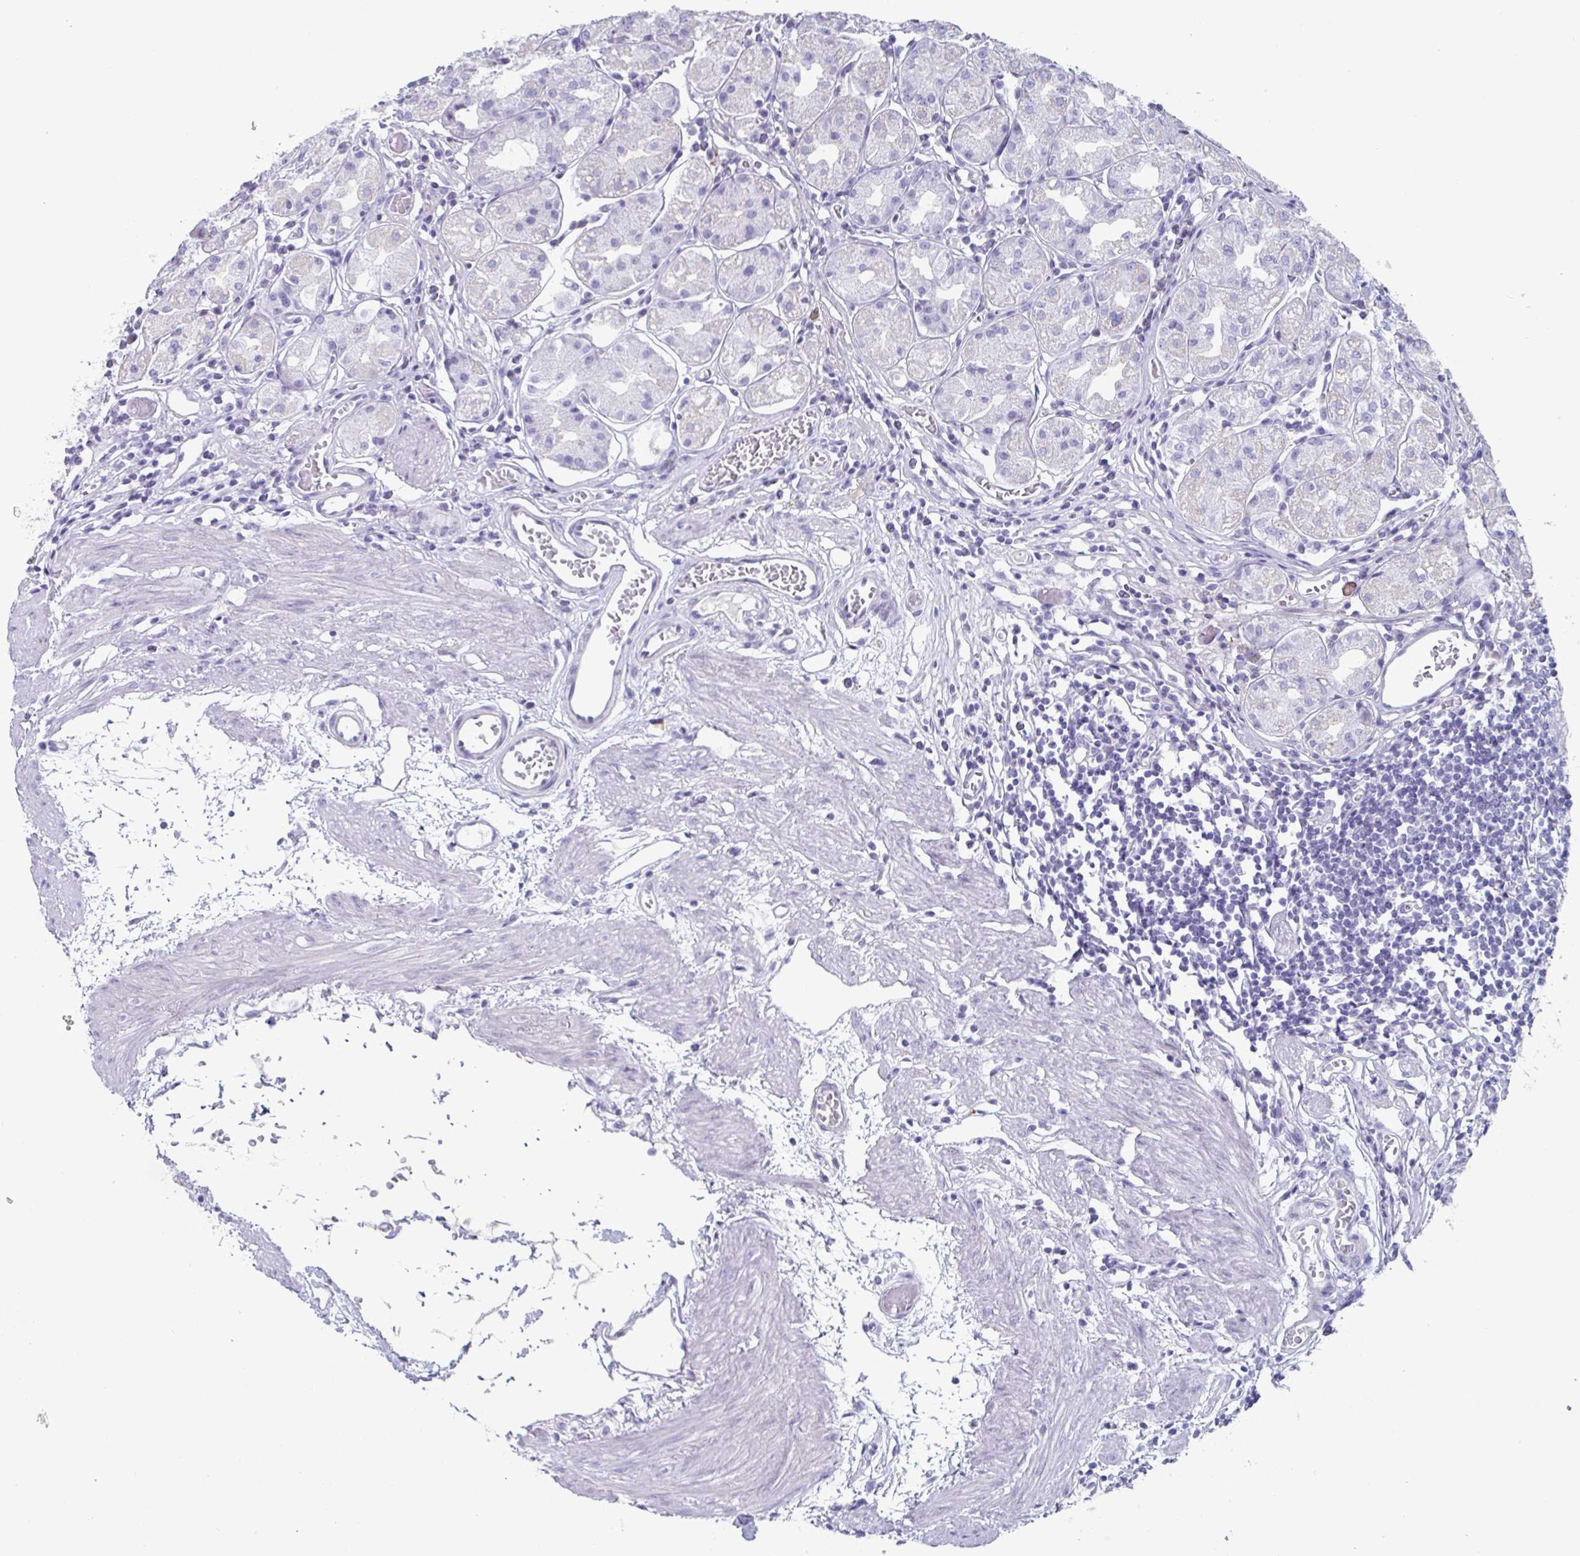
{"staining": {"intensity": "negative", "quantity": "none", "location": "none"}, "tissue": "stomach", "cell_type": "Glandular cells", "image_type": "normal", "snomed": [{"axis": "morphology", "description": "Normal tissue, NOS"}, {"axis": "topography", "description": "Stomach"}], "caption": "An immunohistochemistry (IHC) photomicrograph of normal stomach is shown. There is no staining in glandular cells of stomach.", "gene": "VSIG10L", "patient": {"sex": "male", "age": 55}}